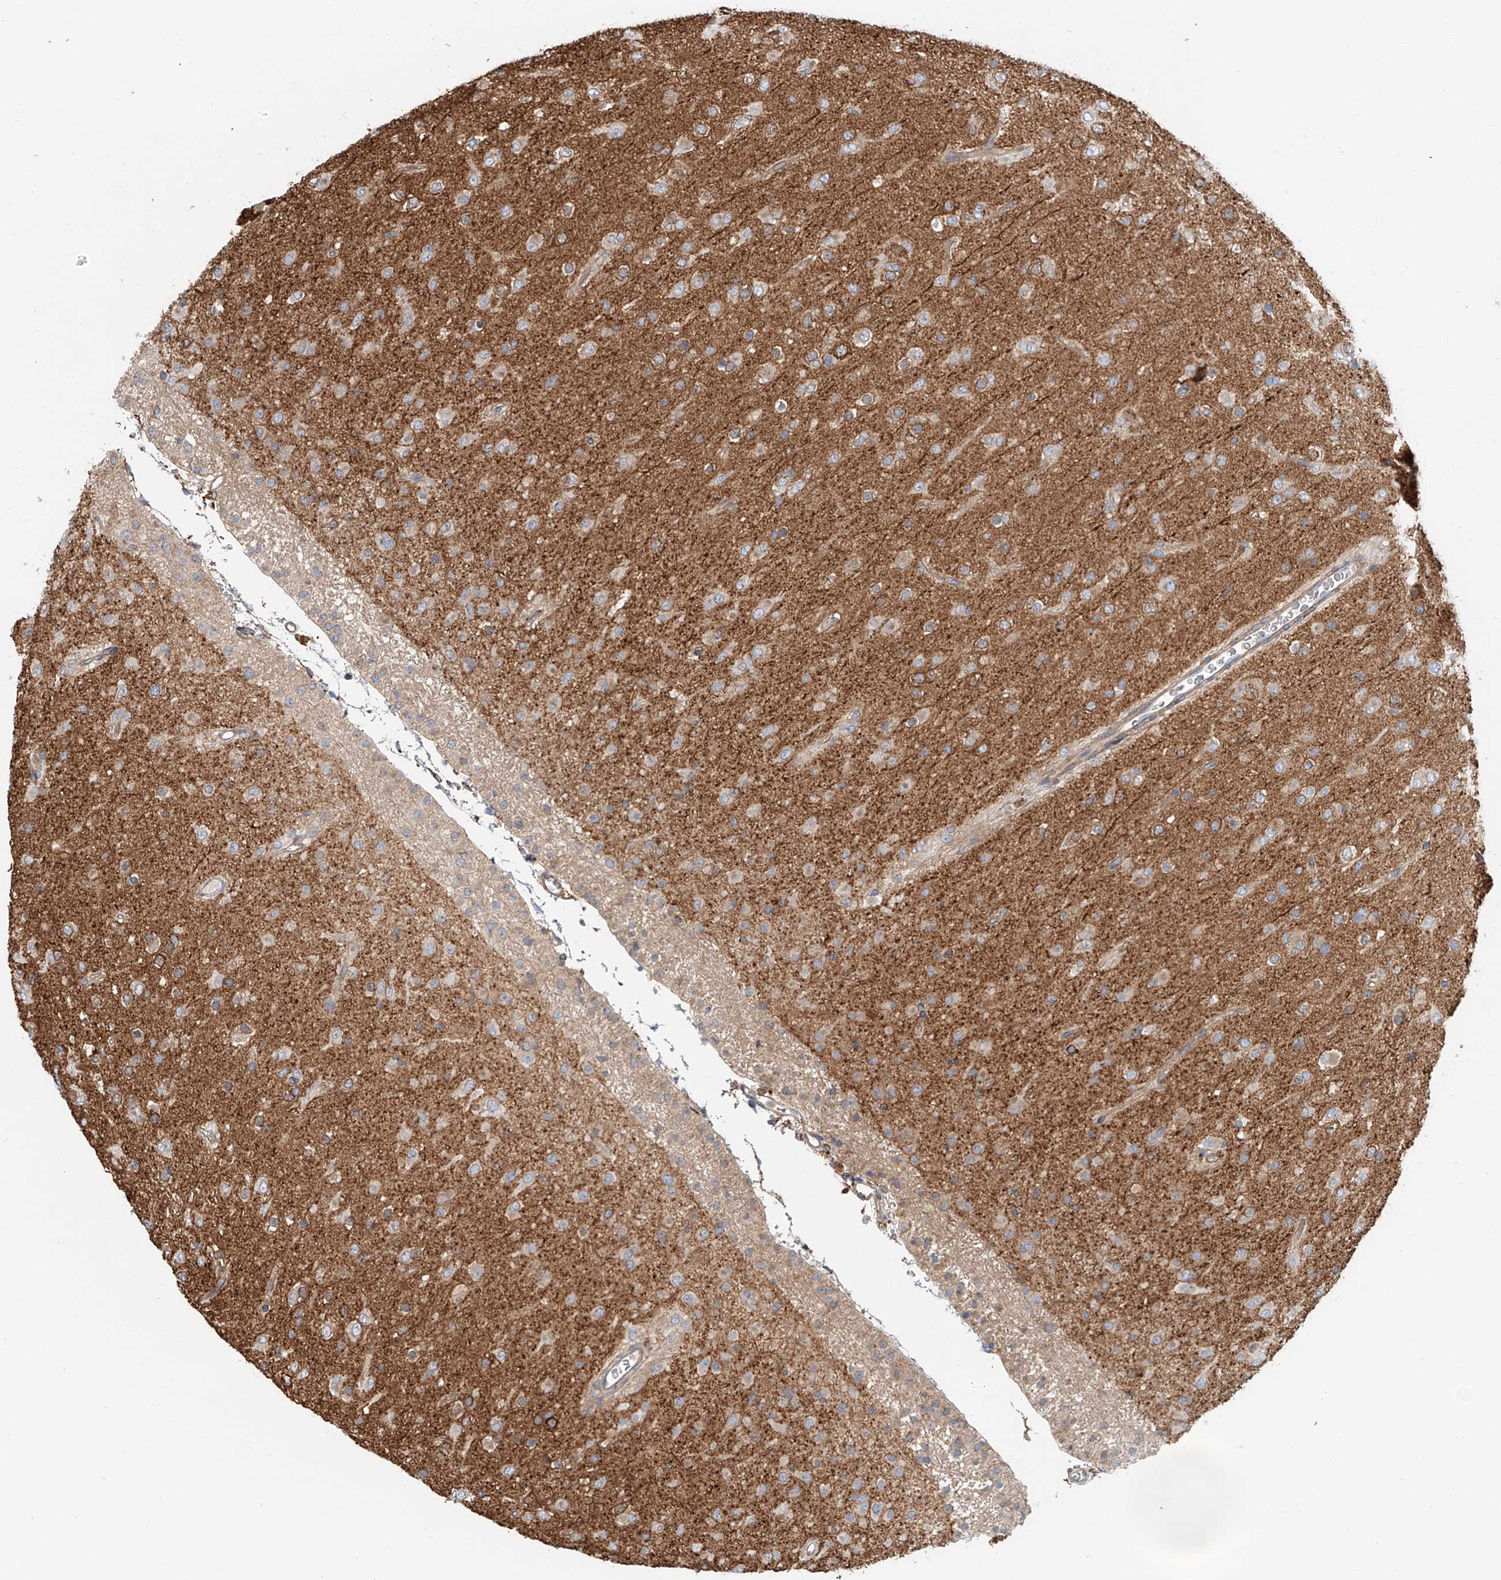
{"staining": {"intensity": "weak", "quantity": "25%-75%", "location": "cytoplasmic/membranous"}, "tissue": "glioma", "cell_type": "Tumor cells", "image_type": "cancer", "snomed": [{"axis": "morphology", "description": "Glioma, malignant, Low grade"}, {"axis": "topography", "description": "Brain"}], "caption": "Immunohistochemical staining of human glioma exhibits low levels of weak cytoplasmic/membranous protein positivity in about 25%-75% of tumor cells.", "gene": "SNAP29", "patient": {"sex": "male", "age": 65}}